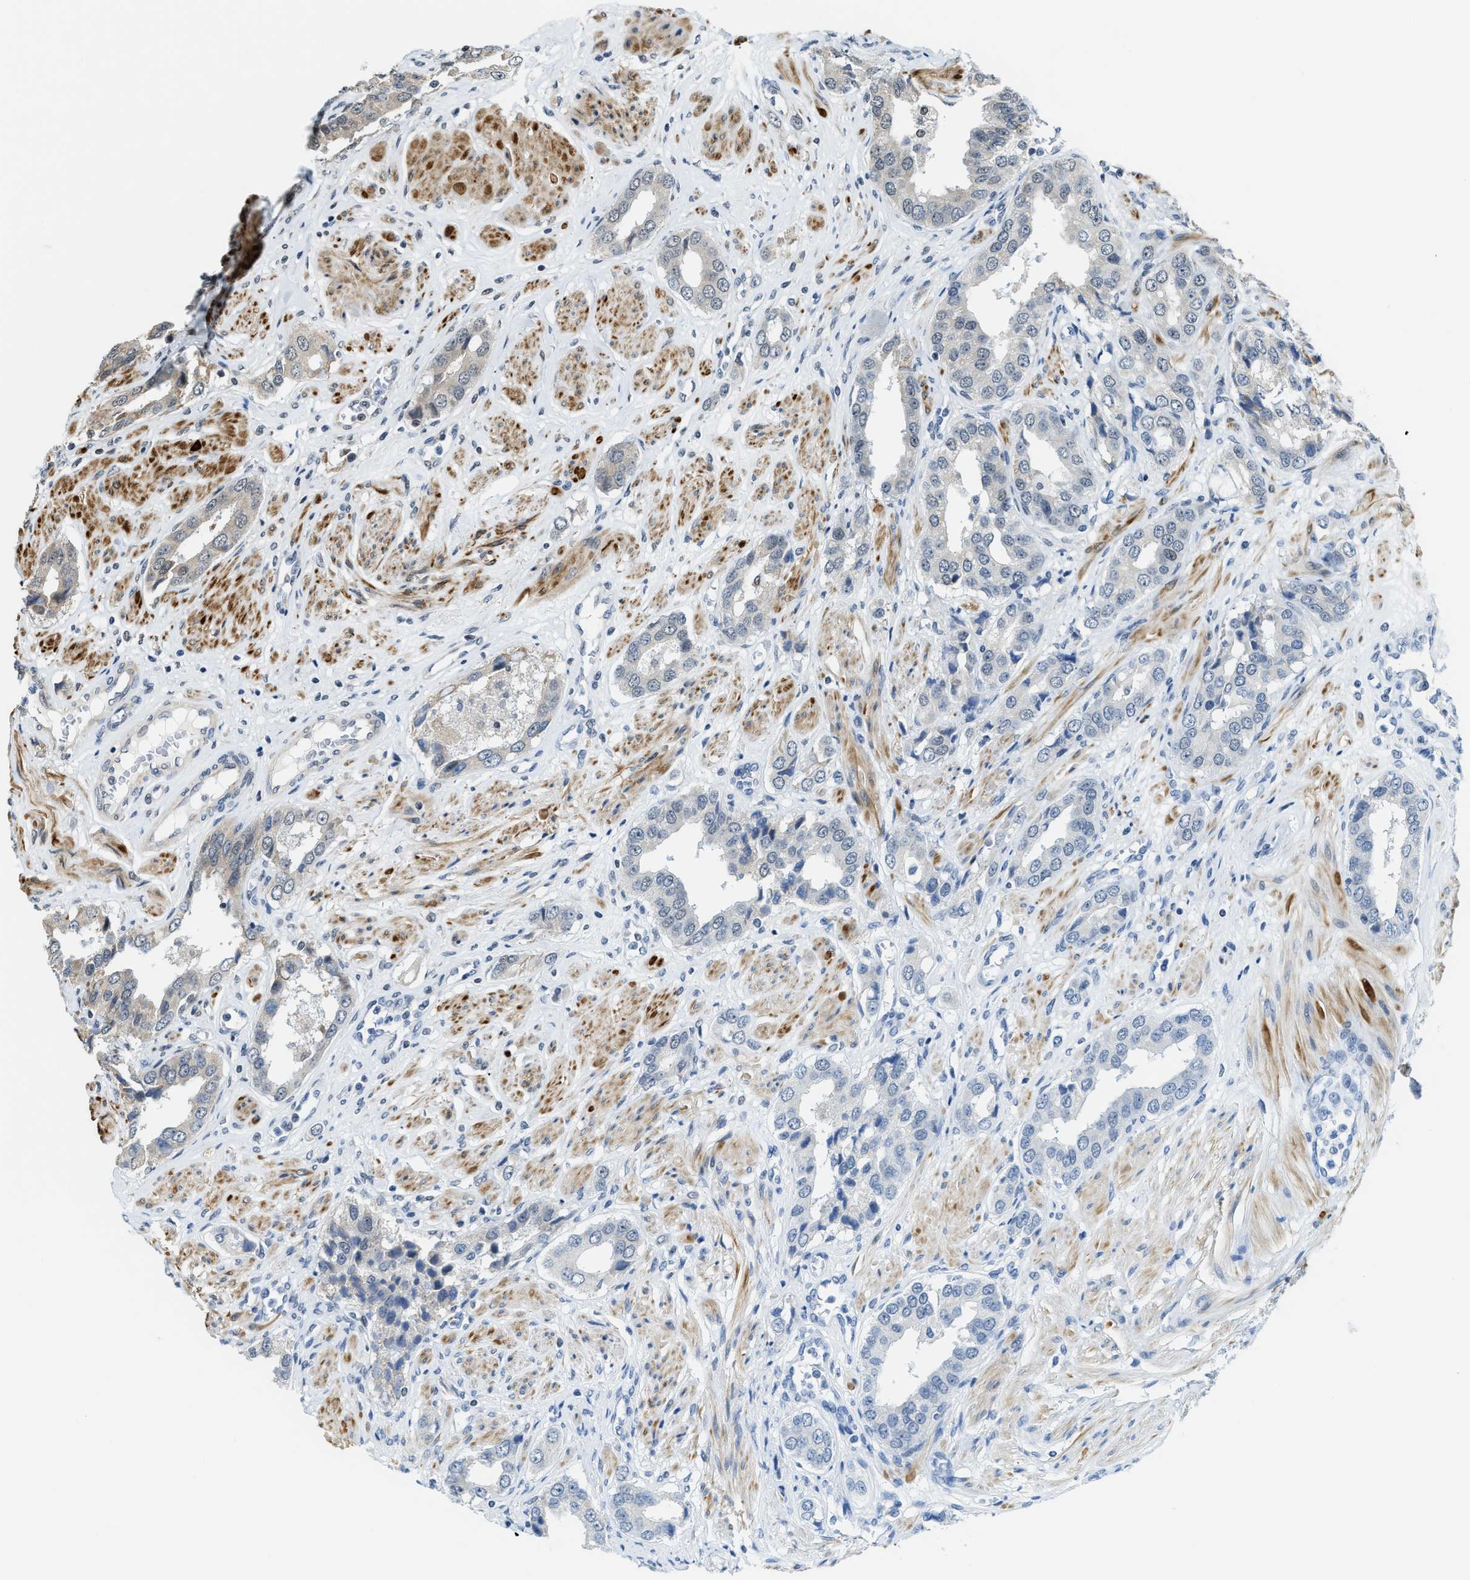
{"staining": {"intensity": "weak", "quantity": "<25%", "location": "cytoplasmic/membranous"}, "tissue": "prostate cancer", "cell_type": "Tumor cells", "image_type": "cancer", "snomed": [{"axis": "morphology", "description": "Adenocarcinoma, High grade"}, {"axis": "topography", "description": "Prostate"}], "caption": "Protein analysis of prostate cancer (adenocarcinoma (high-grade)) demonstrates no significant positivity in tumor cells.", "gene": "ZNF250", "patient": {"sex": "male", "age": 52}}